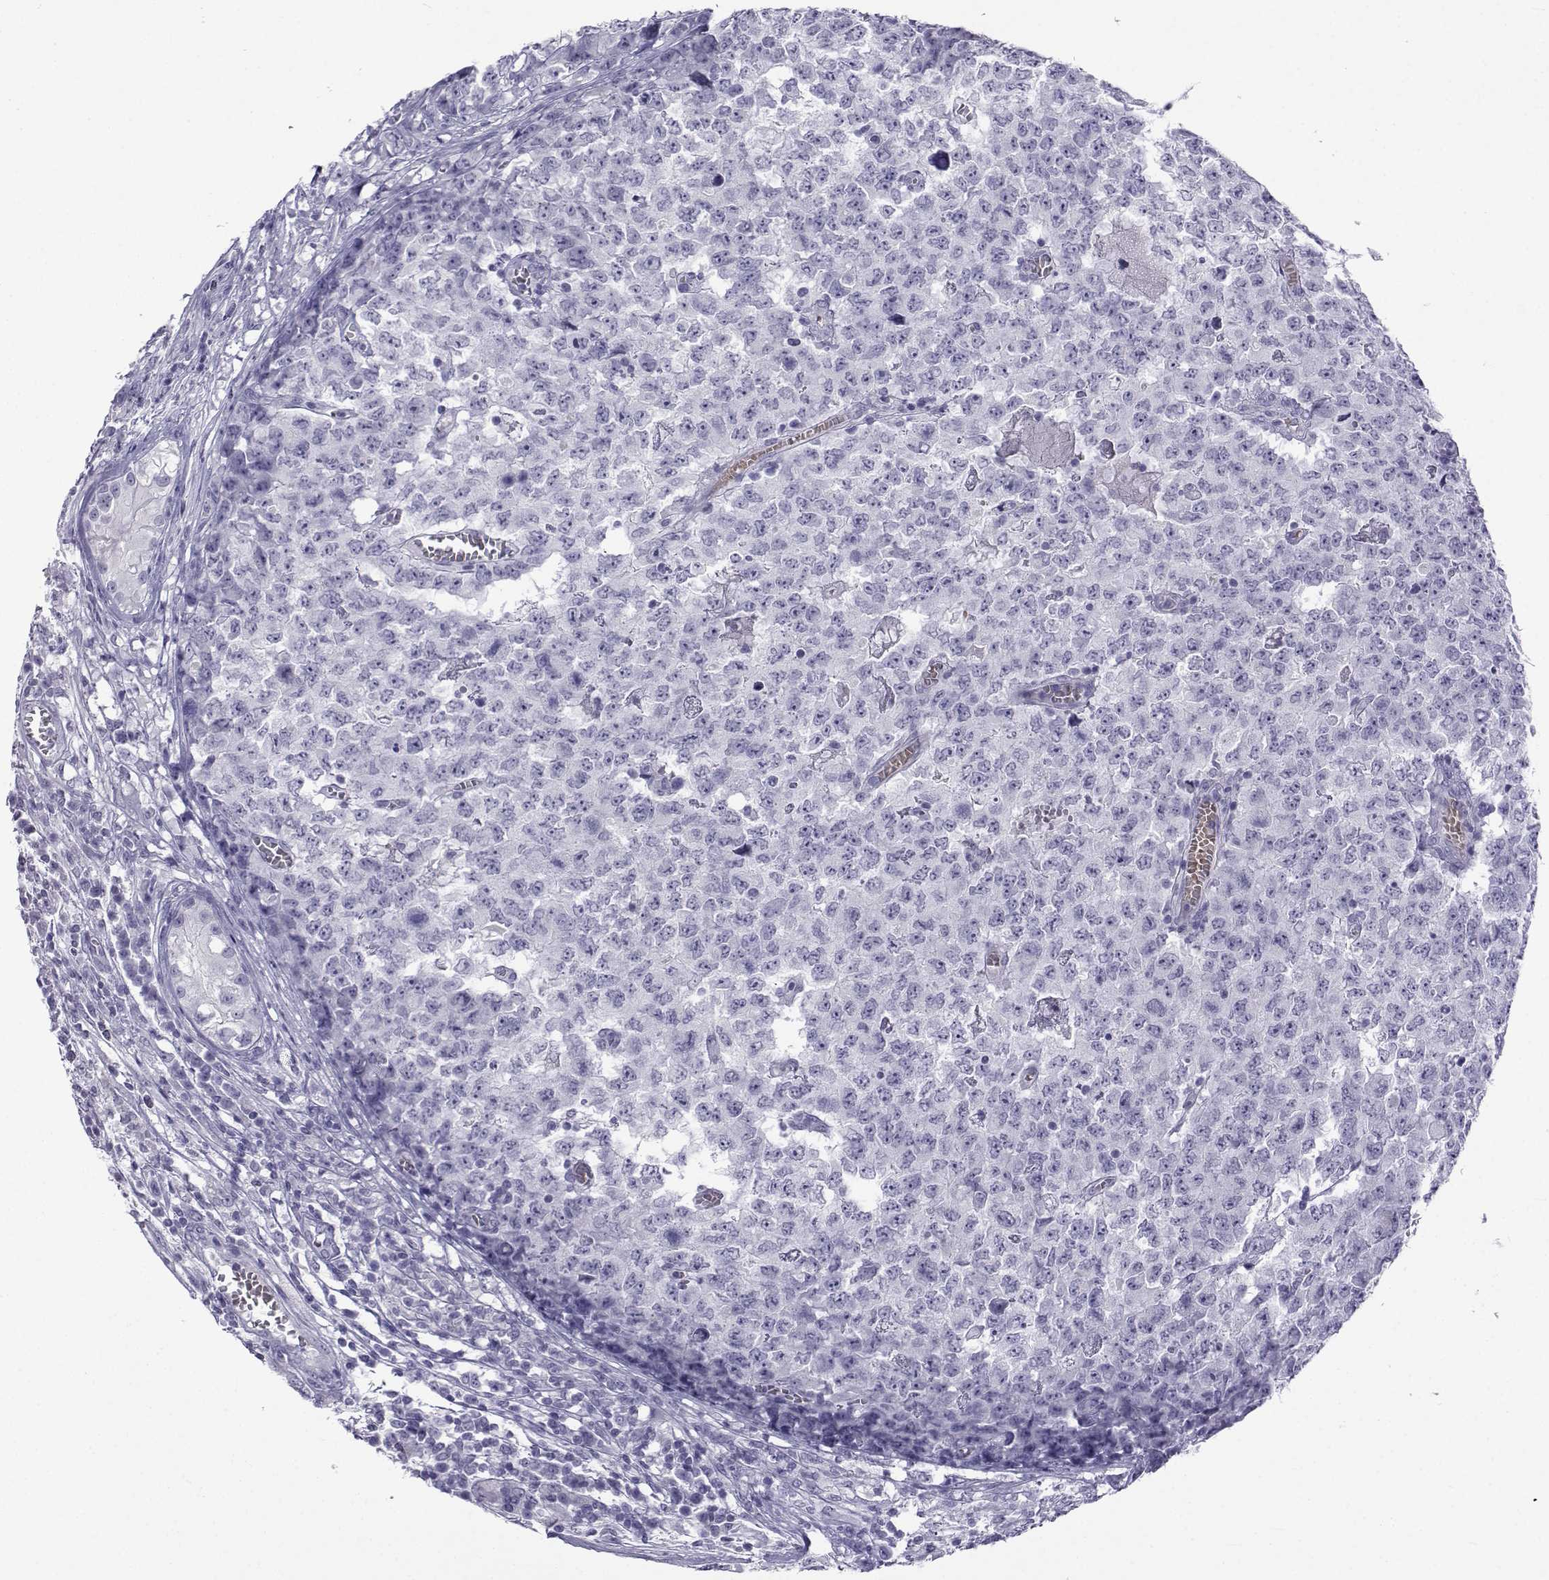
{"staining": {"intensity": "negative", "quantity": "none", "location": "none"}, "tissue": "testis cancer", "cell_type": "Tumor cells", "image_type": "cancer", "snomed": [{"axis": "morphology", "description": "Carcinoma, Embryonal, NOS"}, {"axis": "topography", "description": "Testis"}], "caption": "High power microscopy histopathology image of an immunohistochemistry (IHC) micrograph of testis embryonal carcinoma, revealing no significant expression in tumor cells.", "gene": "ACTL7A", "patient": {"sex": "male", "age": 23}}